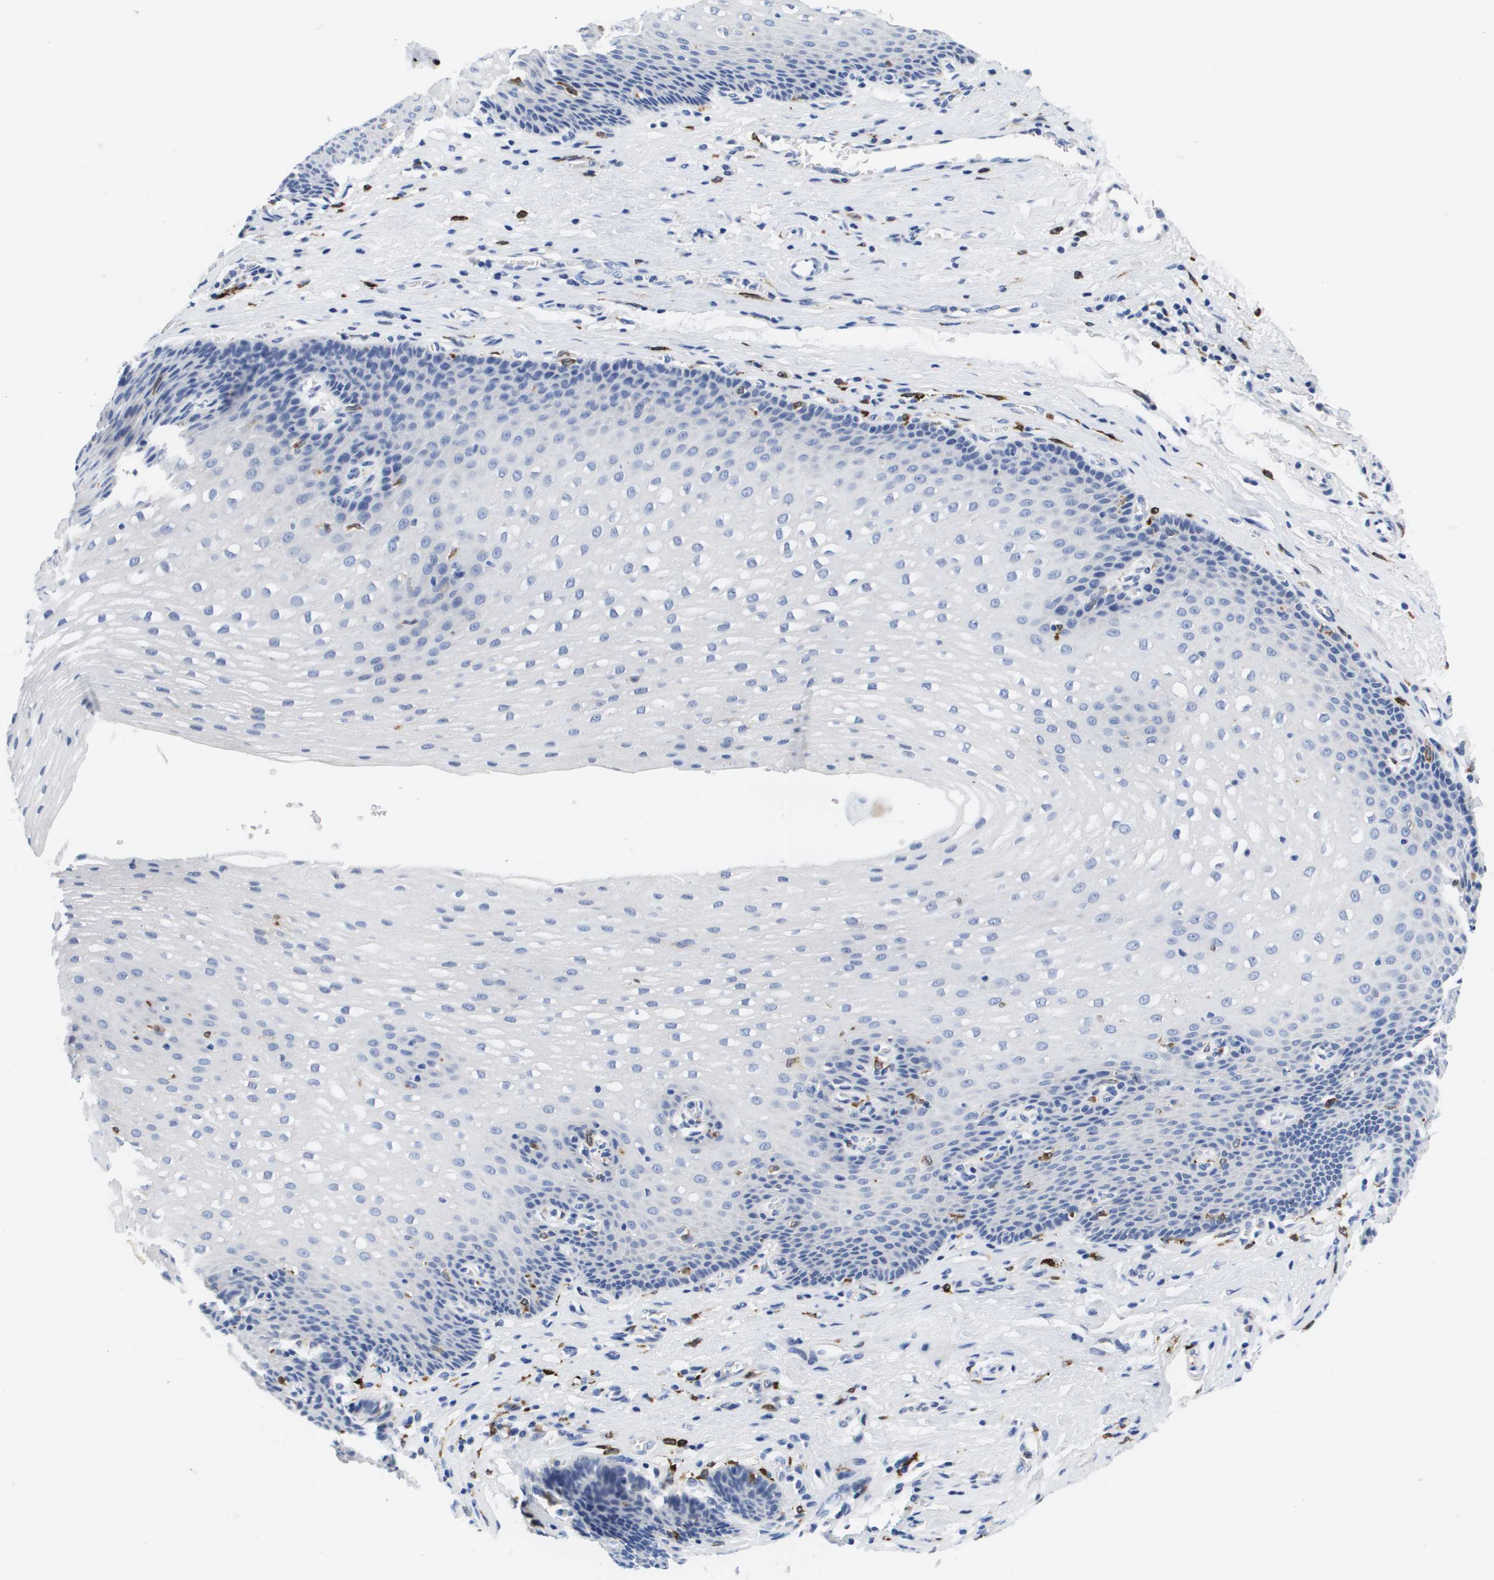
{"staining": {"intensity": "negative", "quantity": "none", "location": "none"}, "tissue": "esophagus", "cell_type": "Squamous epithelial cells", "image_type": "normal", "snomed": [{"axis": "morphology", "description": "Normal tissue, NOS"}, {"axis": "topography", "description": "Esophagus"}], "caption": "Squamous epithelial cells show no significant positivity in benign esophagus.", "gene": "HMOX1", "patient": {"sex": "male", "age": 48}}